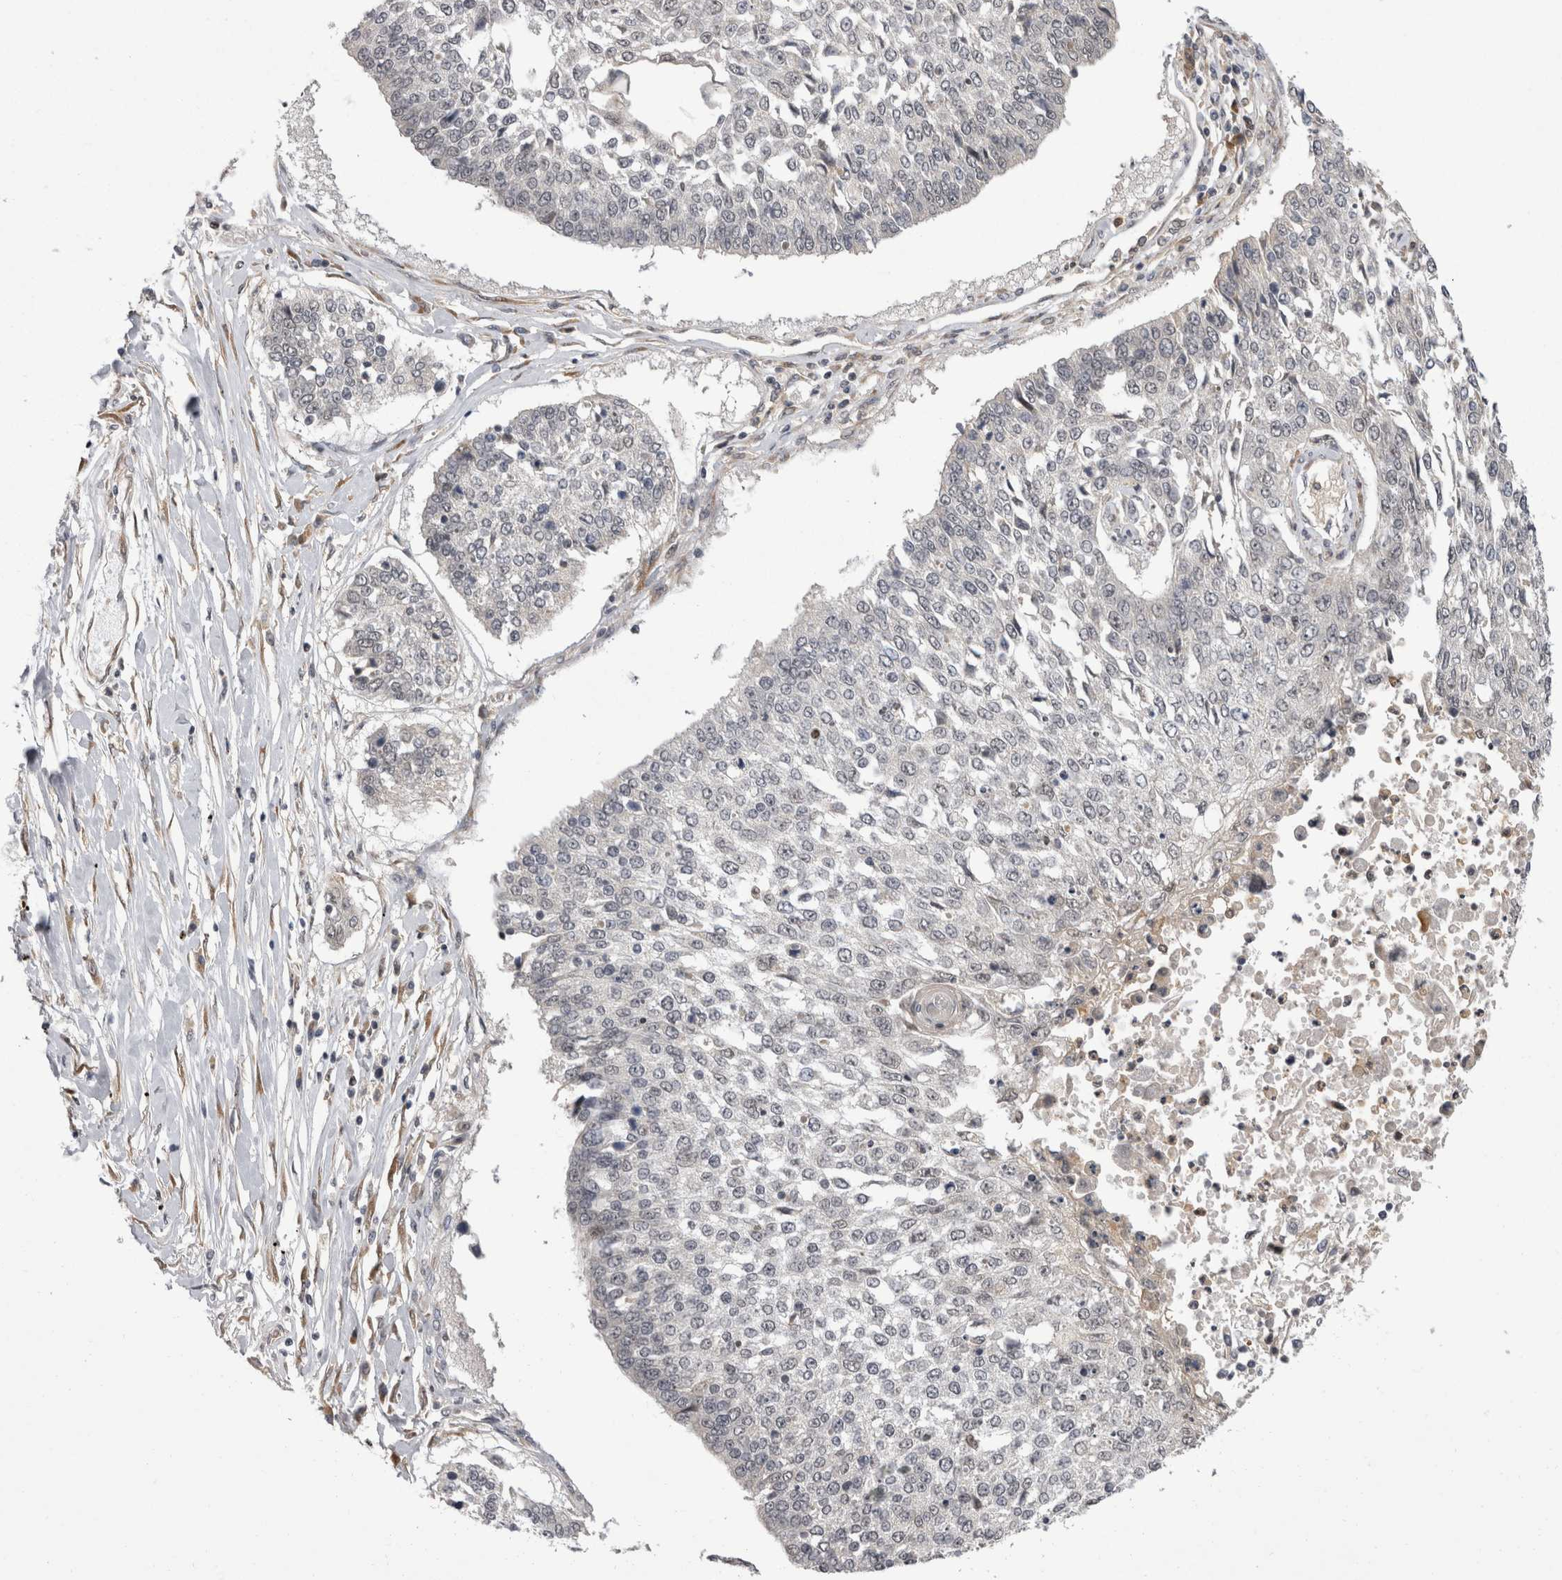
{"staining": {"intensity": "negative", "quantity": "none", "location": "none"}, "tissue": "lung cancer", "cell_type": "Tumor cells", "image_type": "cancer", "snomed": [{"axis": "morphology", "description": "Normal tissue, NOS"}, {"axis": "morphology", "description": "Squamous cell carcinoma, NOS"}, {"axis": "topography", "description": "Cartilage tissue"}, {"axis": "topography", "description": "Bronchus"}, {"axis": "topography", "description": "Lung"}, {"axis": "topography", "description": "Peripheral nerve tissue"}], "caption": "An IHC photomicrograph of lung cancer (squamous cell carcinoma) is shown. There is no staining in tumor cells of lung cancer (squamous cell carcinoma). (DAB immunohistochemistry visualized using brightfield microscopy, high magnification).", "gene": "CHIC2", "patient": {"sex": "female", "age": 49}}